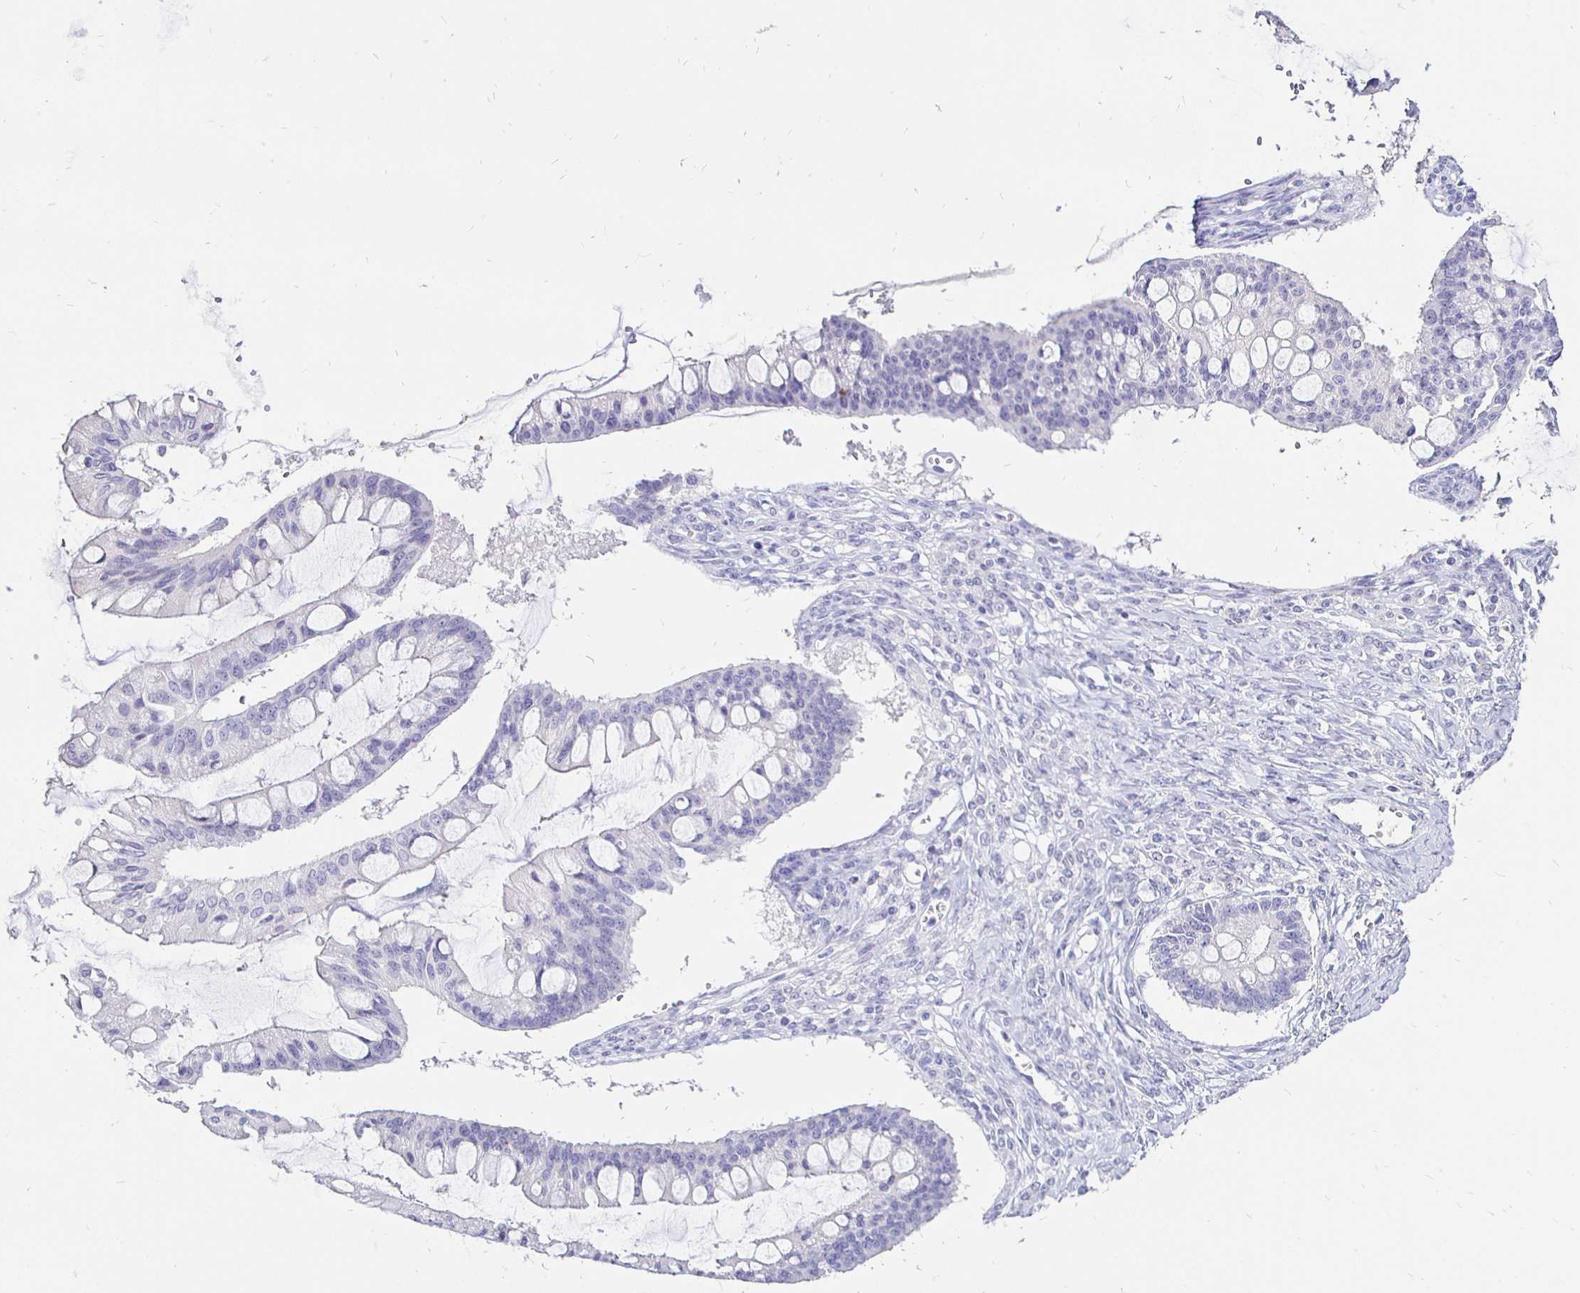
{"staining": {"intensity": "negative", "quantity": "none", "location": "none"}, "tissue": "ovarian cancer", "cell_type": "Tumor cells", "image_type": "cancer", "snomed": [{"axis": "morphology", "description": "Cystadenocarcinoma, mucinous, NOS"}, {"axis": "topography", "description": "Ovary"}], "caption": "Ovarian mucinous cystadenocarcinoma was stained to show a protein in brown. There is no significant expression in tumor cells. (Stains: DAB (3,3'-diaminobenzidine) immunohistochemistry with hematoxylin counter stain, Microscopy: brightfield microscopy at high magnification).", "gene": "IRGC", "patient": {"sex": "female", "age": 73}}